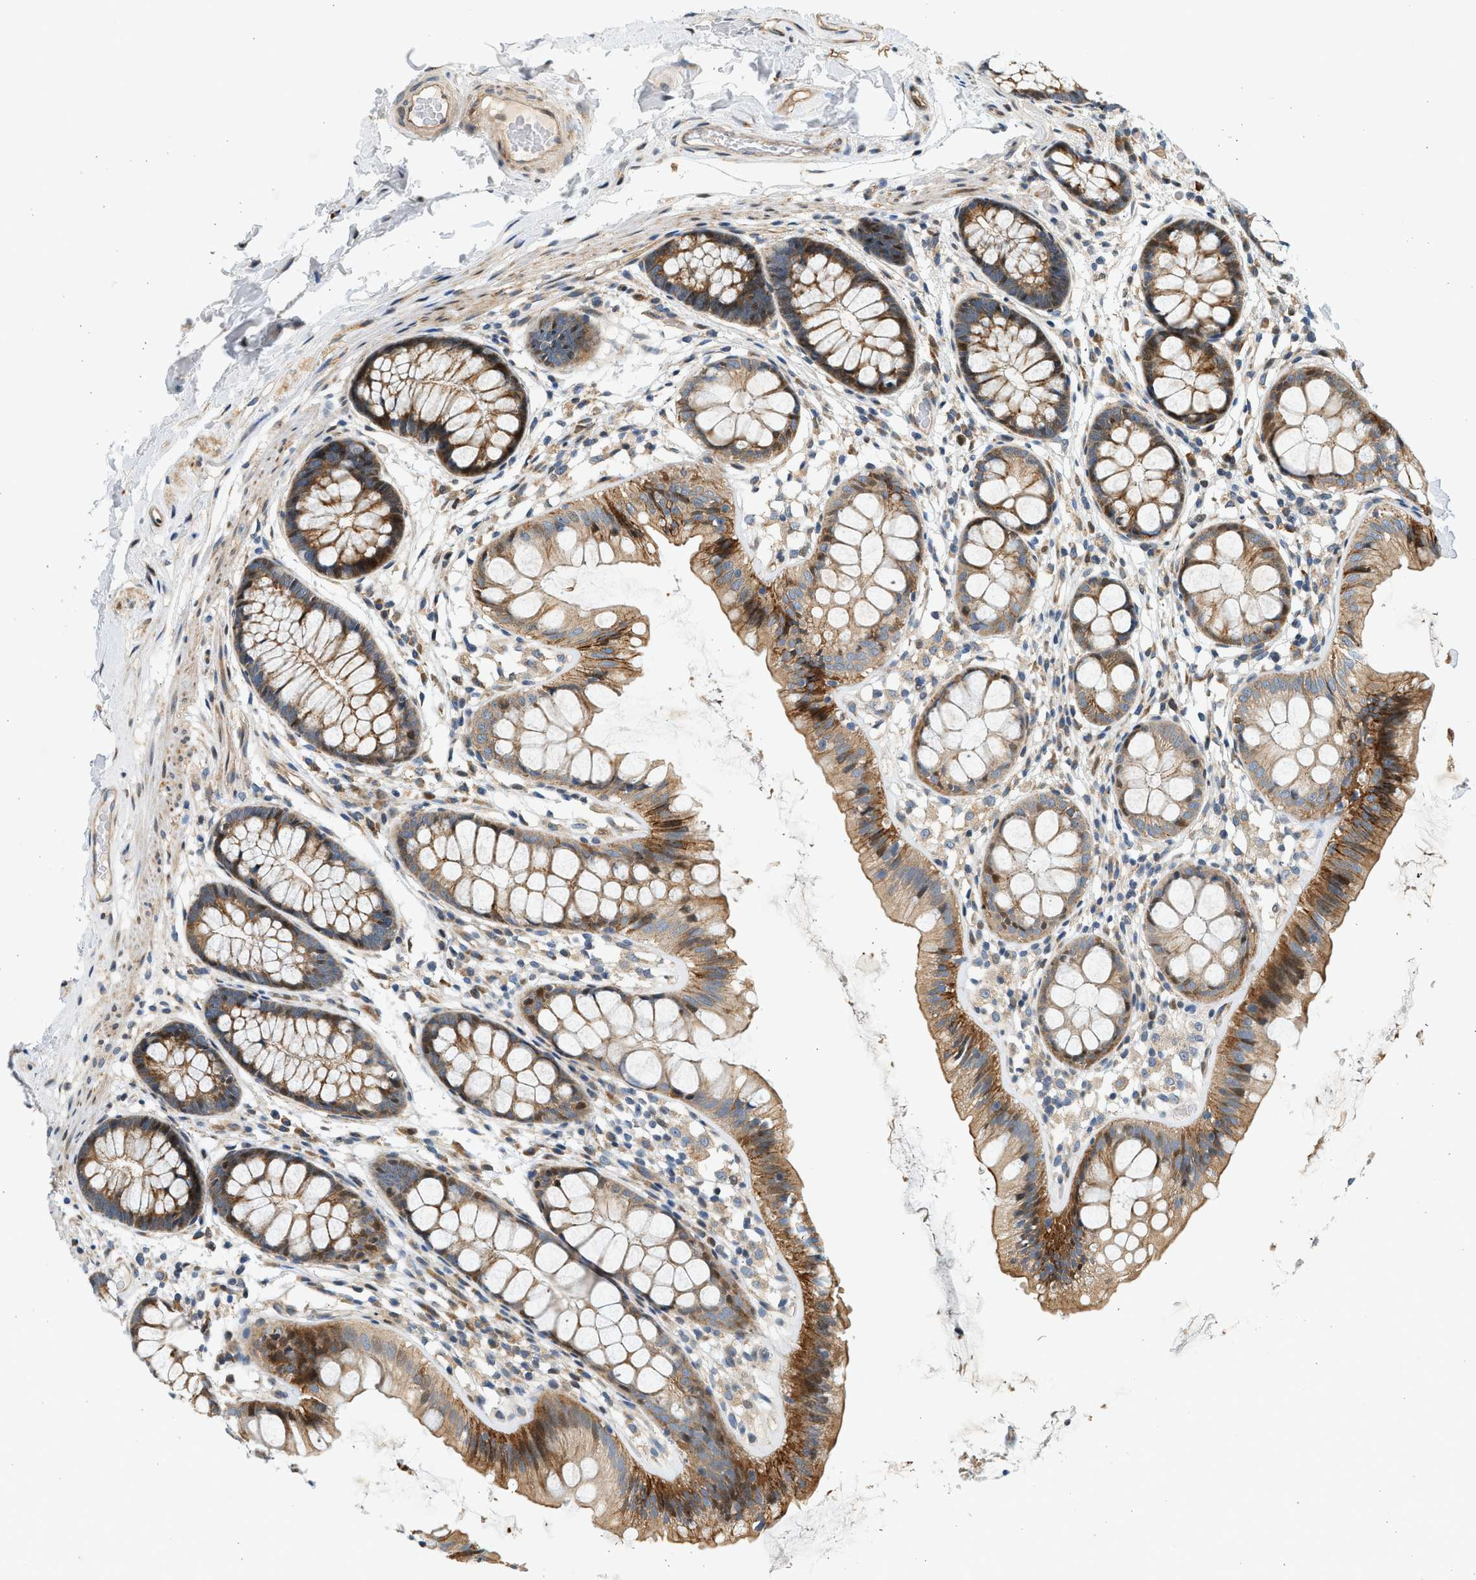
{"staining": {"intensity": "moderate", "quantity": ">75%", "location": "cytoplasmic/membranous"}, "tissue": "colon", "cell_type": "Endothelial cells", "image_type": "normal", "snomed": [{"axis": "morphology", "description": "Normal tissue, NOS"}, {"axis": "topography", "description": "Colon"}], "caption": "A brown stain highlights moderate cytoplasmic/membranous staining of a protein in endothelial cells of unremarkable colon. (DAB IHC, brown staining for protein, blue staining for nuclei).", "gene": "NRSN2", "patient": {"sex": "female", "age": 56}}